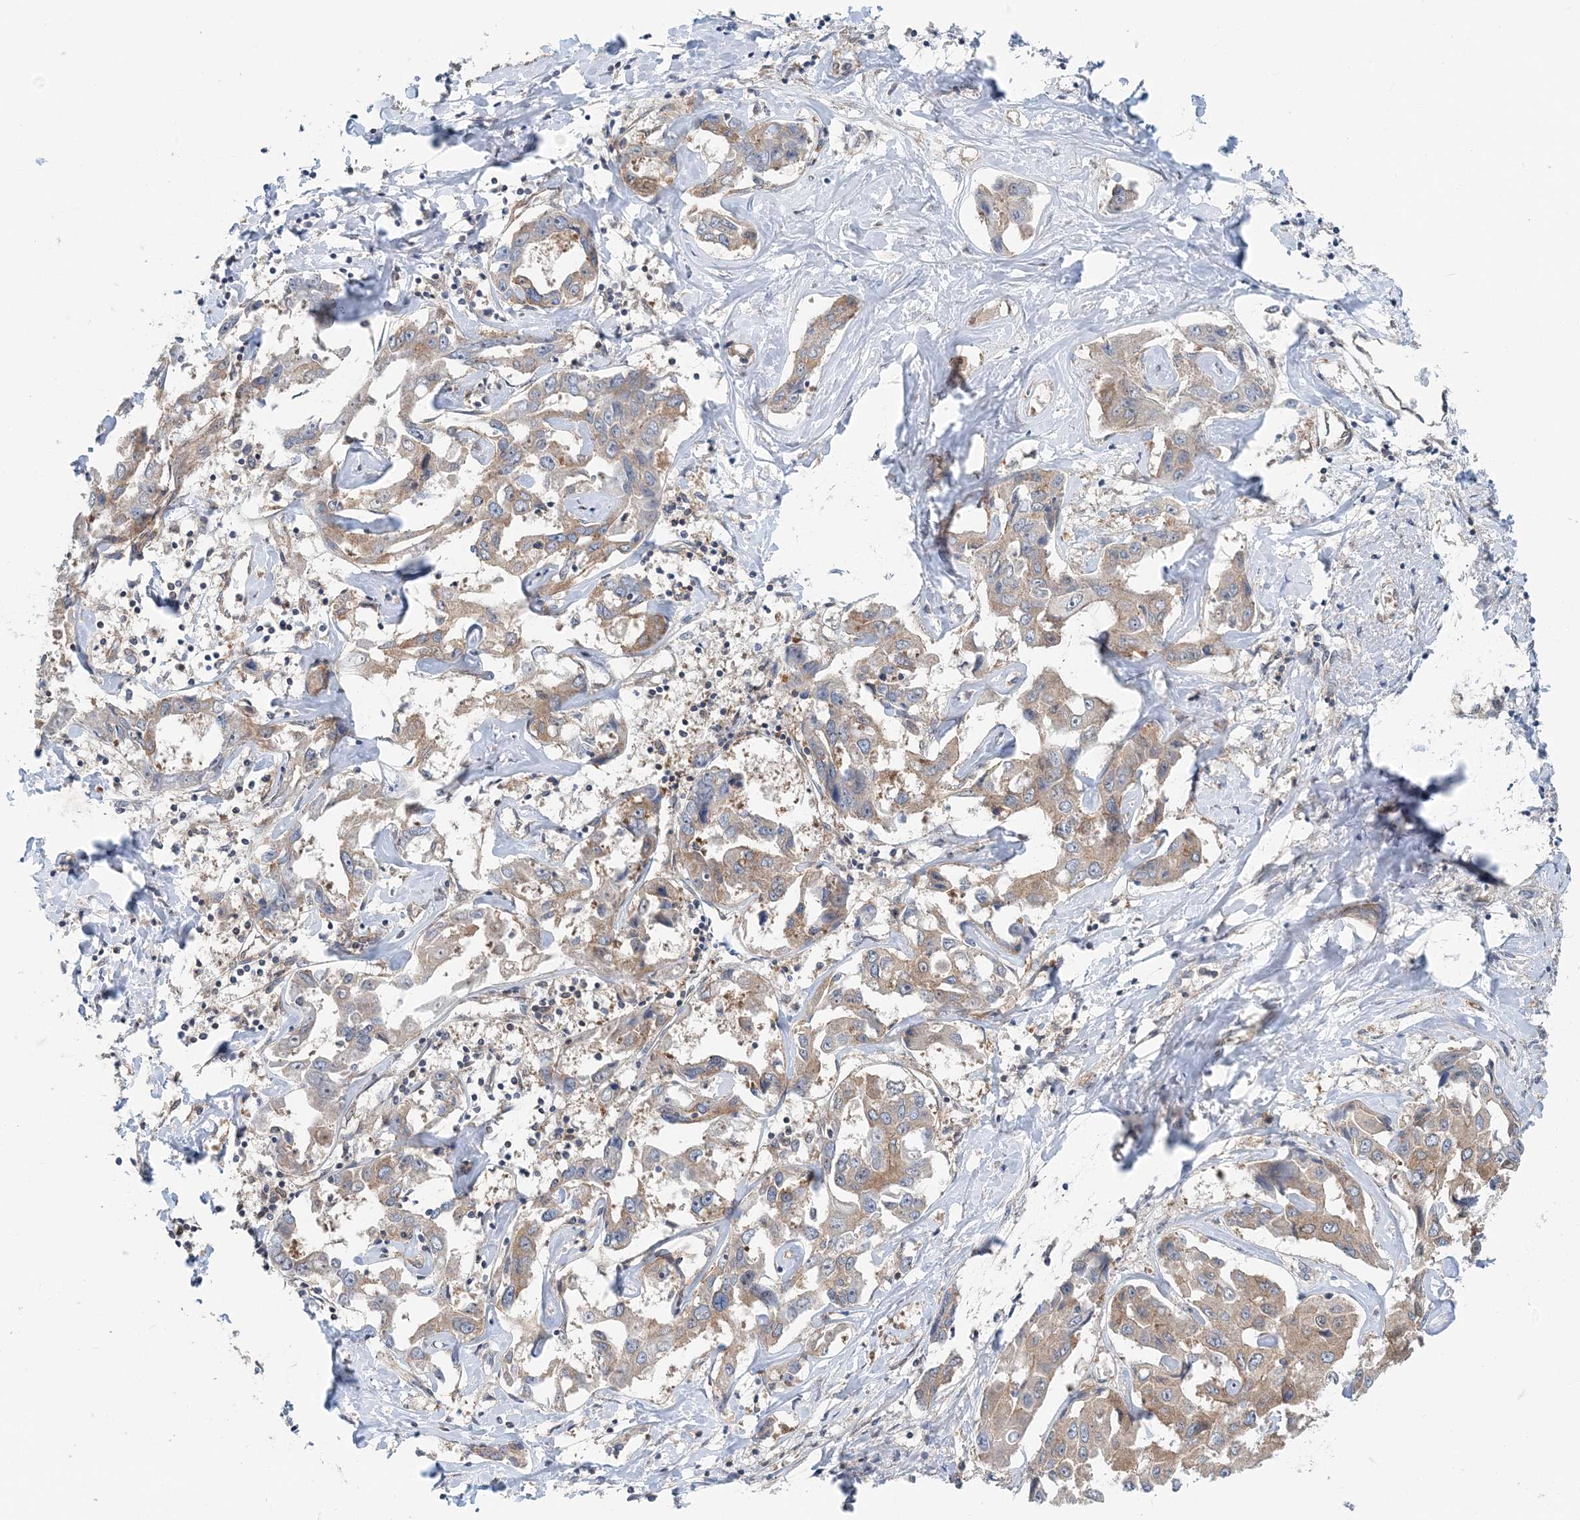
{"staining": {"intensity": "weak", "quantity": ">75%", "location": "cytoplasmic/membranous"}, "tissue": "liver cancer", "cell_type": "Tumor cells", "image_type": "cancer", "snomed": [{"axis": "morphology", "description": "Cholangiocarcinoma"}, {"axis": "topography", "description": "Liver"}], "caption": "Protein expression analysis of liver cancer (cholangiocarcinoma) demonstrates weak cytoplasmic/membranous positivity in approximately >75% of tumor cells.", "gene": "MOB4", "patient": {"sex": "male", "age": 59}}